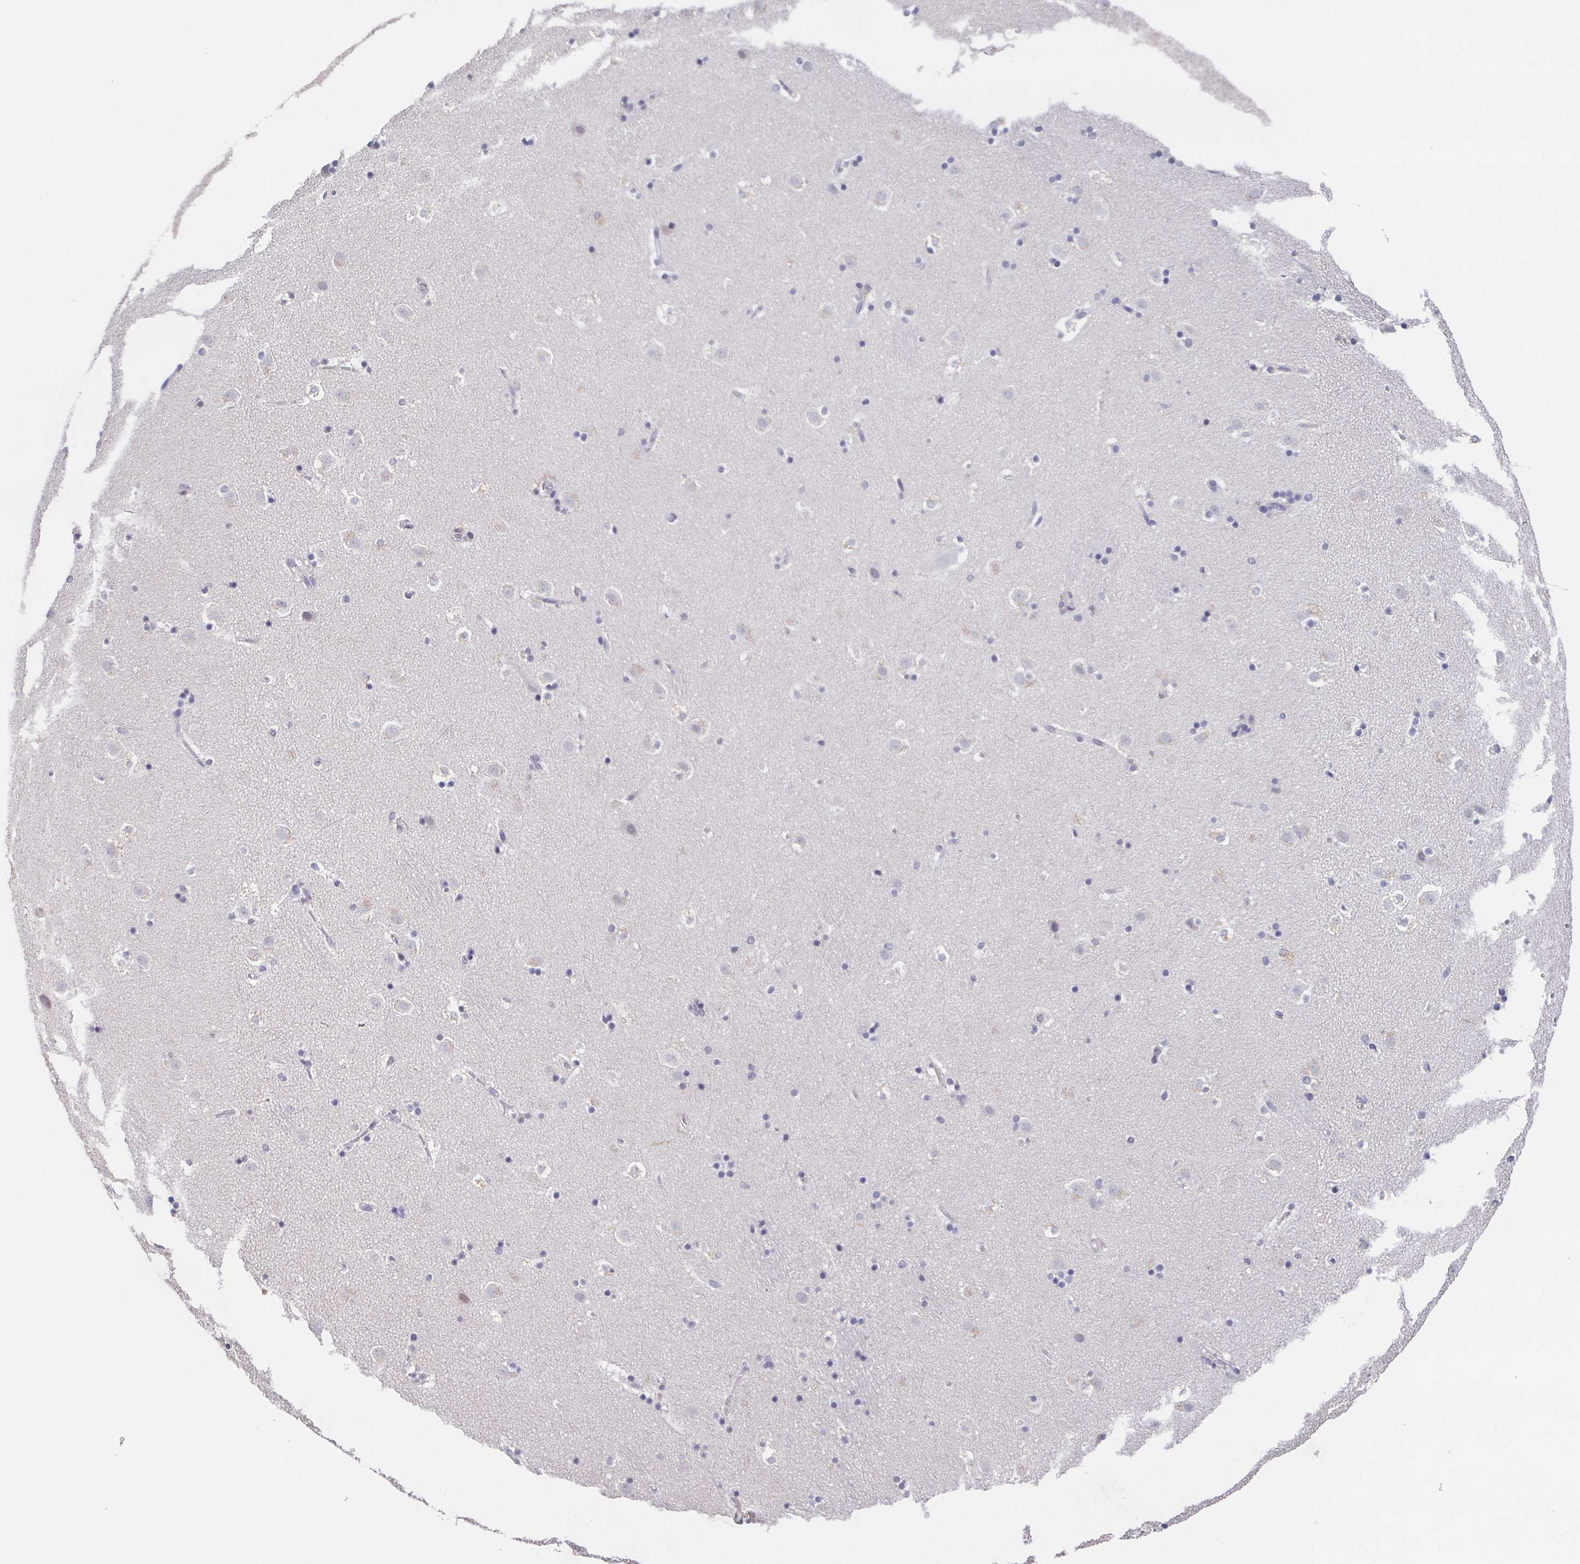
{"staining": {"intensity": "negative", "quantity": "none", "location": "none"}, "tissue": "caudate", "cell_type": "Glial cells", "image_type": "normal", "snomed": [{"axis": "morphology", "description": "Normal tissue, NOS"}, {"axis": "topography", "description": "Lateral ventricle wall"}], "caption": "An image of caudate stained for a protein displays no brown staining in glial cells. (Stains: DAB (3,3'-diaminobenzidine) IHC with hematoxylin counter stain, Microscopy: brightfield microscopy at high magnification).", "gene": "GHRL", "patient": {"sex": "male", "age": 37}}